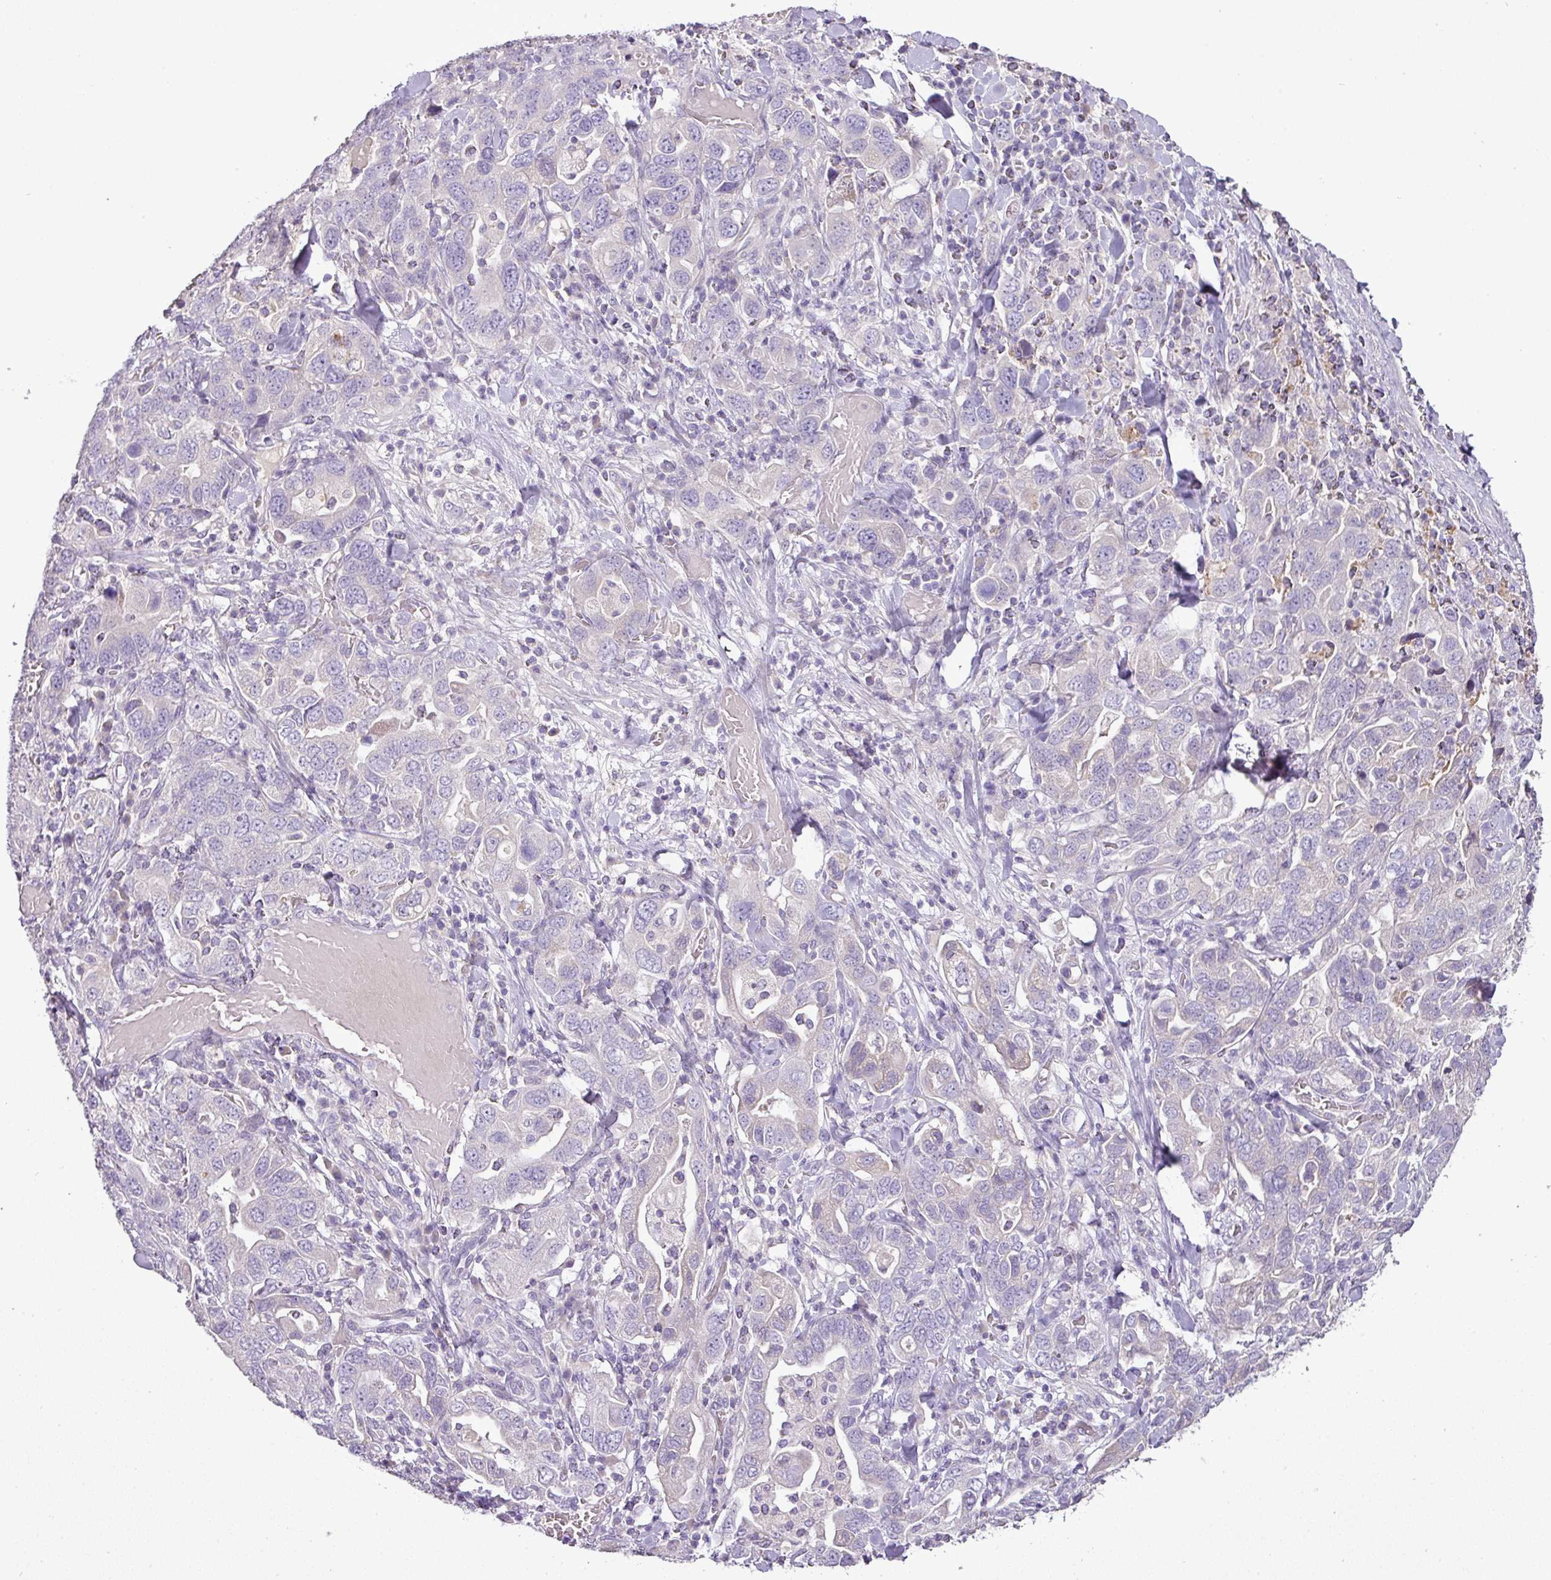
{"staining": {"intensity": "negative", "quantity": "none", "location": "none"}, "tissue": "stomach cancer", "cell_type": "Tumor cells", "image_type": "cancer", "snomed": [{"axis": "morphology", "description": "Adenocarcinoma, NOS"}, {"axis": "topography", "description": "Stomach, upper"}, {"axis": "topography", "description": "Stomach"}], "caption": "High magnification brightfield microscopy of stomach cancer (adenocarcinoma) stained with DAB (brown) and counterstained with hematoxylin (blue): tumor cells show no significant staining.", "gene": "BRINP2", "patient": {"sex": "male", "age": 62}}